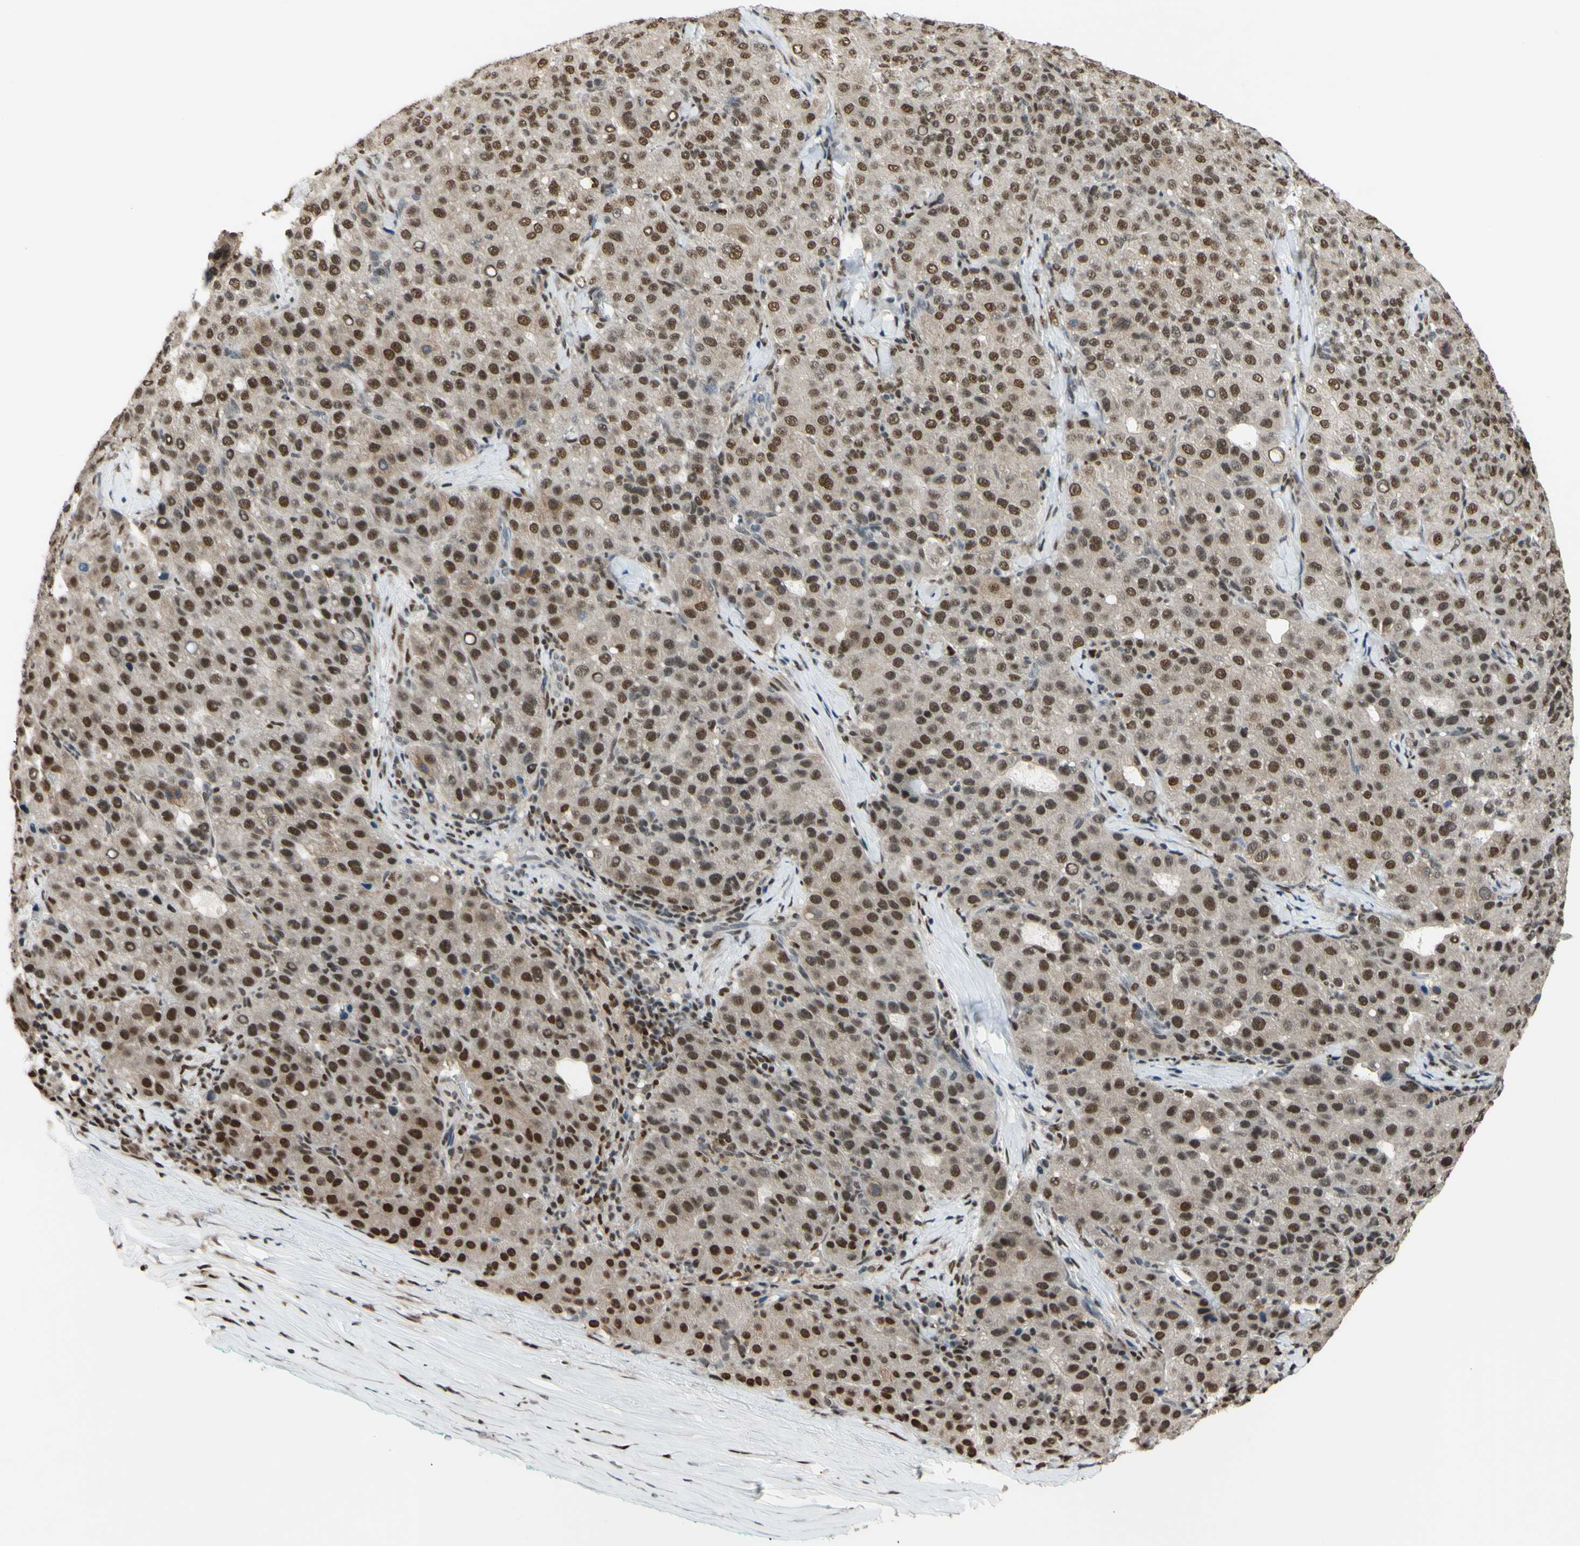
{"staining": {"intensity": "moderate", "quantity": ">75%", "location": "cytoplasmic/membranous,nuclear"}, "tissue": "liver cancer", "cell_type": "Tumor cells", "image_type": "cancer", "snomed": [{"axis": "morphology", "description": "Carcinoma, Hepatocellular, NOS"}, {"axis": "topography", "description": "Liver"}], "caption": "The micrograph displays a brown stain indicating the presence of a protein in the cytoplasmic/membranous and nuclear of tumor cells in hepatocellular carcinoma (liver).", "gene": "FKBP5", "patient": {"sex": "male", "age": 65}}